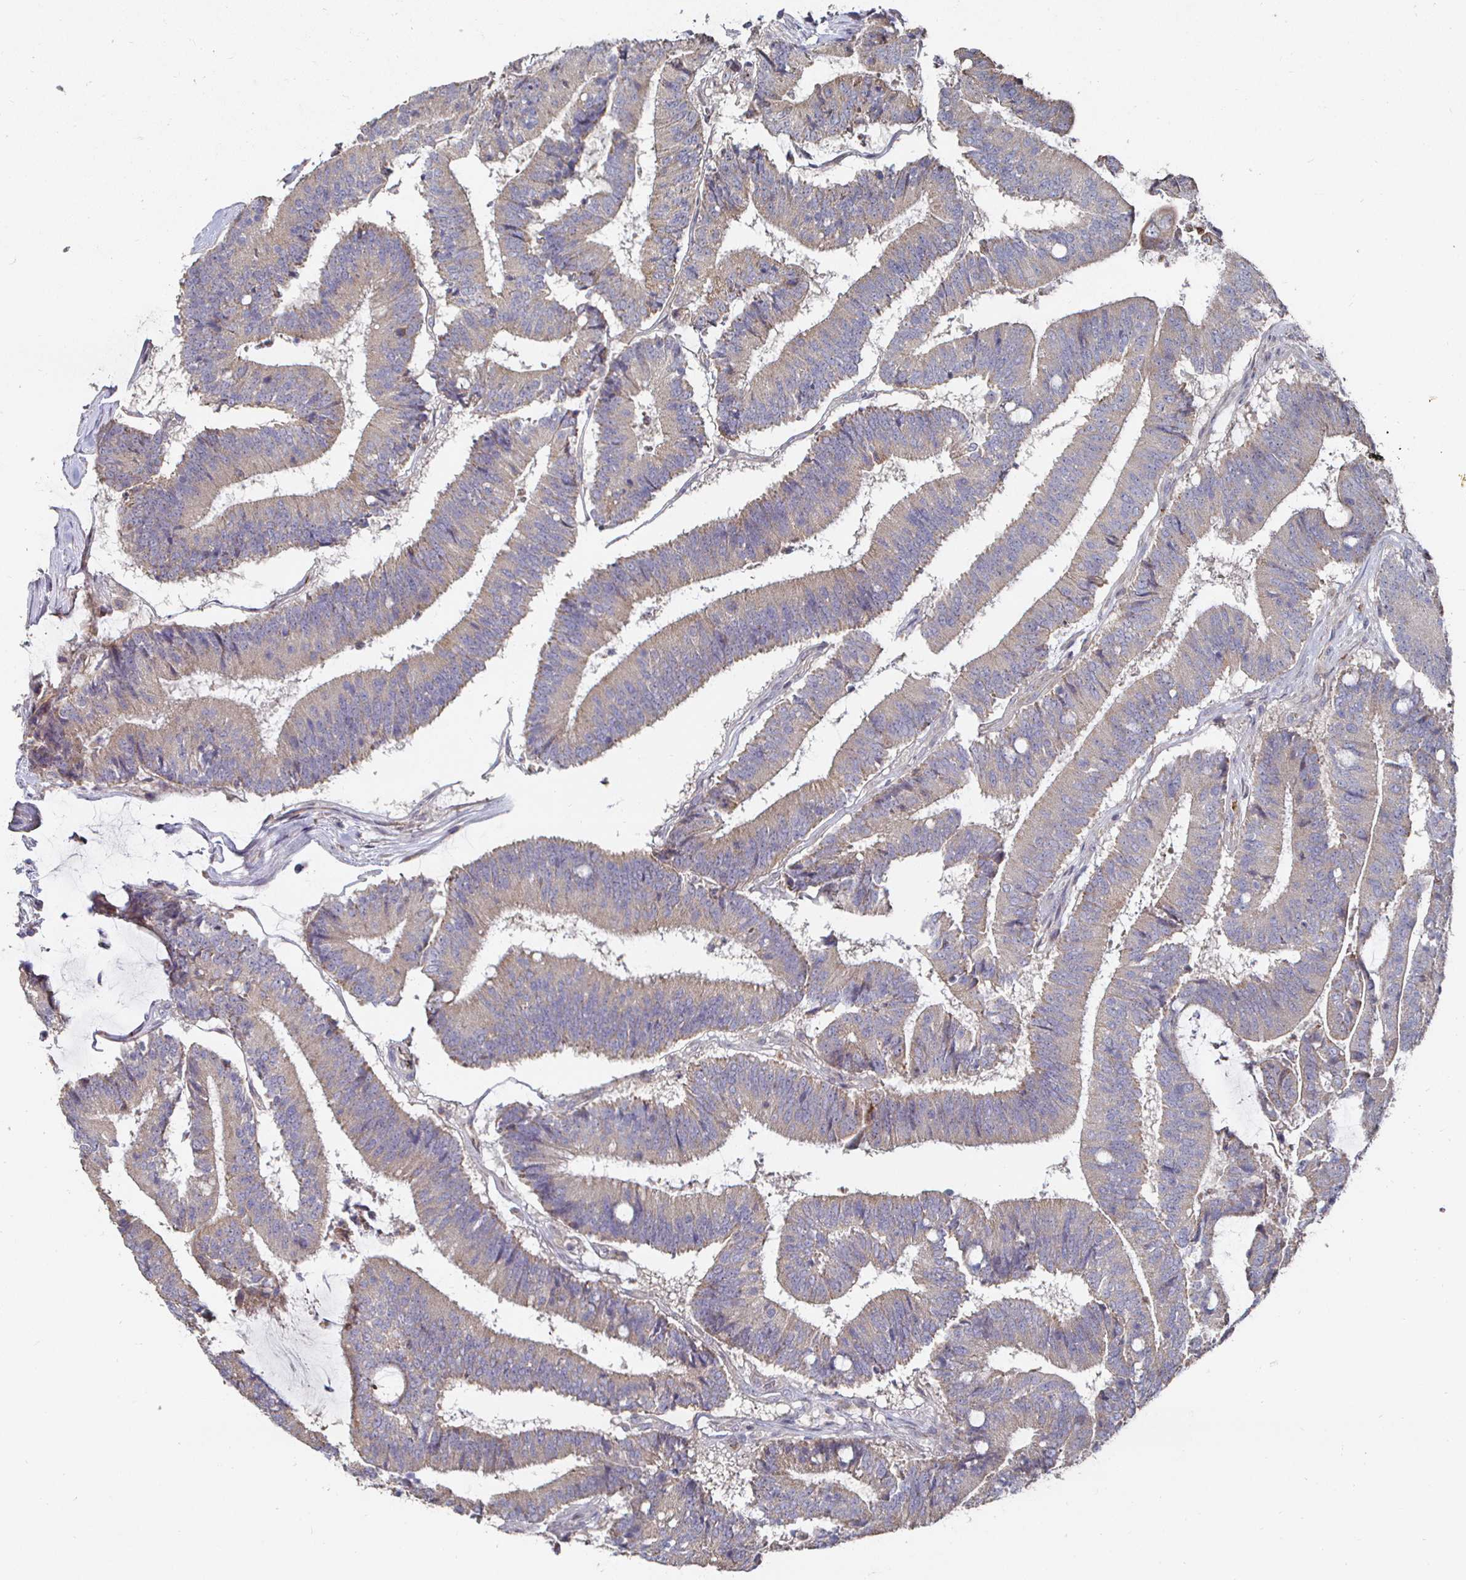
{"staining": {"intensity": "moderate", "quantity": ">75%", "location": "cytoplasmic/membranous"}, "tissue": "colorectal cancer", "cell_type": "Tumor cells", "image_type": "cancer", "snomed": [{"axis": "morphology", "description": "Adenocarcinoma, NOS"}, {"axis": "topography", "description": "Colon"}], "caption": "Colorectal cancer was stained to show a protein in brown. There is medium levels of moderate cytoplasmic/membranous staining in approximately >75% of tumor cells. (Brightfield microscopy of DAB IHC at high magnification).", "gene": "NRSN1", "patient": {"sex": "female", "age": 43}}